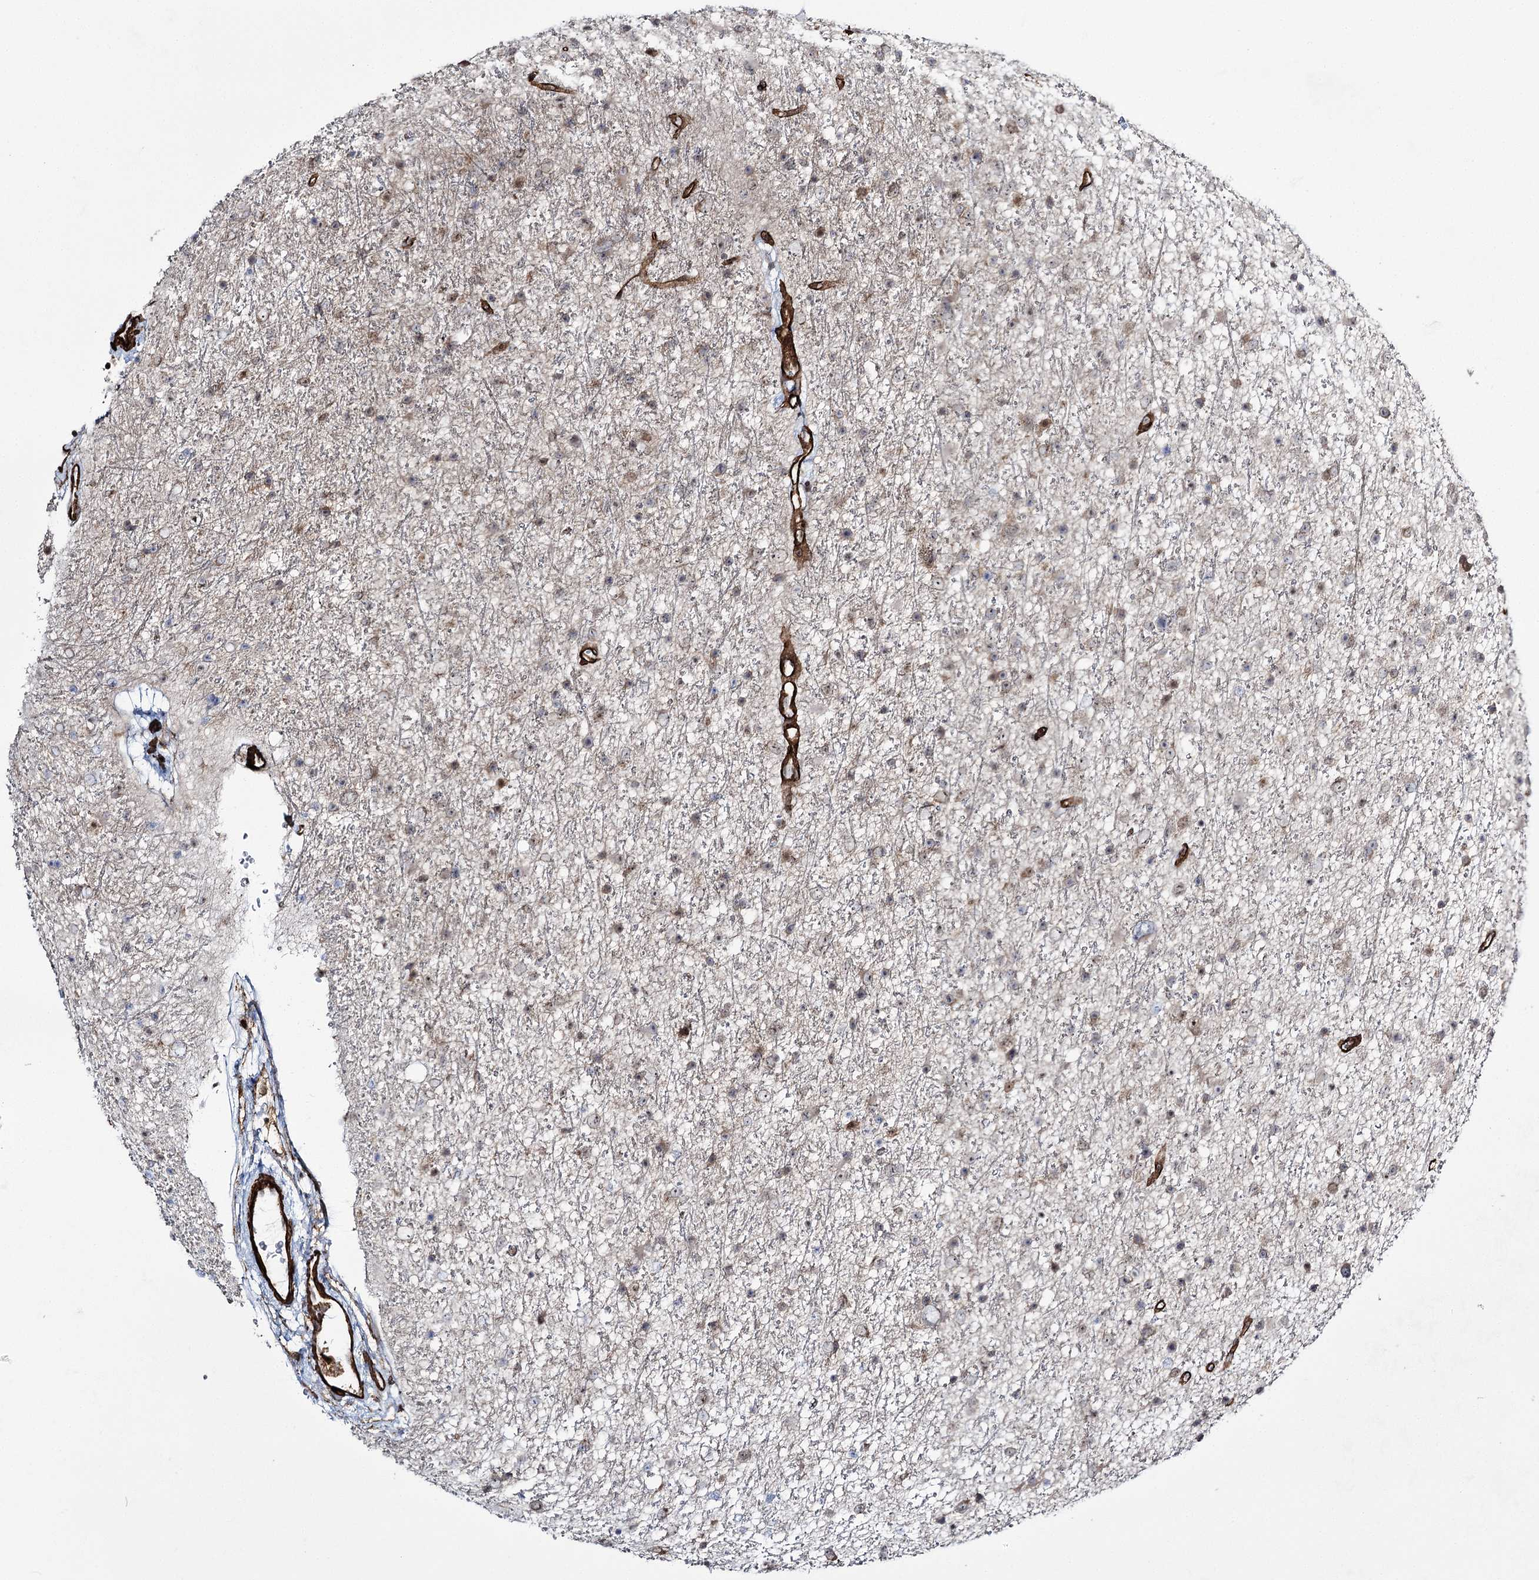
{"staining": {"intensity": "weak", "quantity": "<25%", "location": "cytoplasmic/membranous"}, "tissue": "glioma", "cell_type": "Tumor cells", "image_type": "cancer", "snomed": [{"axis": "morphology", "description": "Glioma, malignant, Low grade"}, {"axis": "topography", "description": "Cerebral cortex"}], "caption": "A photomicrograph of malignant glioma (low-grade) stained for a protein shows no brown staining in tumor cells.", "gene": "CWF19L1", "patient": {"sex": "female", "age": 39}}